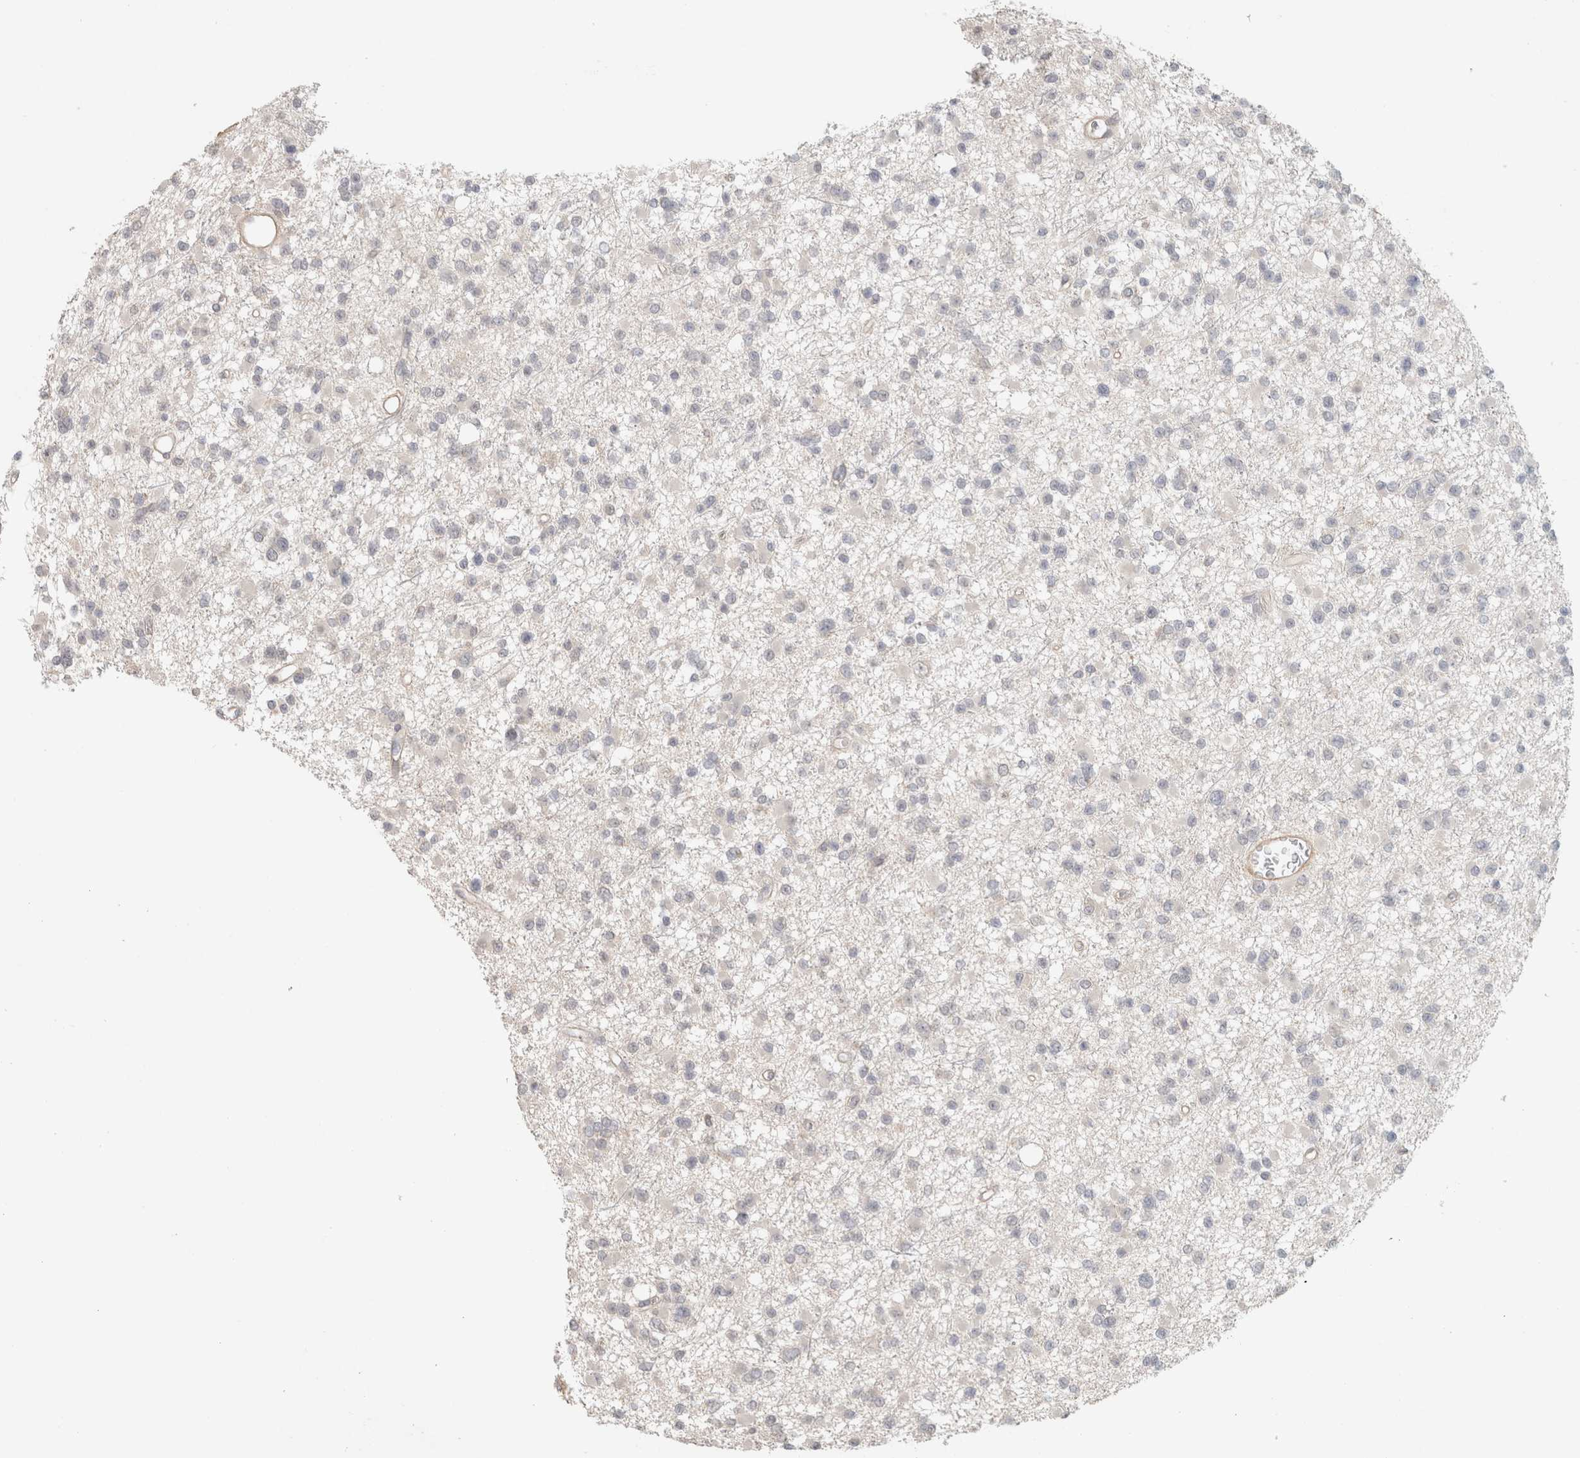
{"staining": {"intensity": "negative", "quantity": "none", "location": "none"}, "tissue": "glioma", "cell_type": "Tumor cells", "image_type": "cancer", "snomed": [{"axis": "morphology", "description": "Glioma, malignant, Low grade"}, {"axis": "topography", "description": "Brain"}], "caption": "High power microscopy photomicrograph of an immunohistochemistry photomicrograph of glioma, revealing no significant staining in tumor cells.", "gene": "HSPG2", "patient": {"sex": "female", "age": 22}}